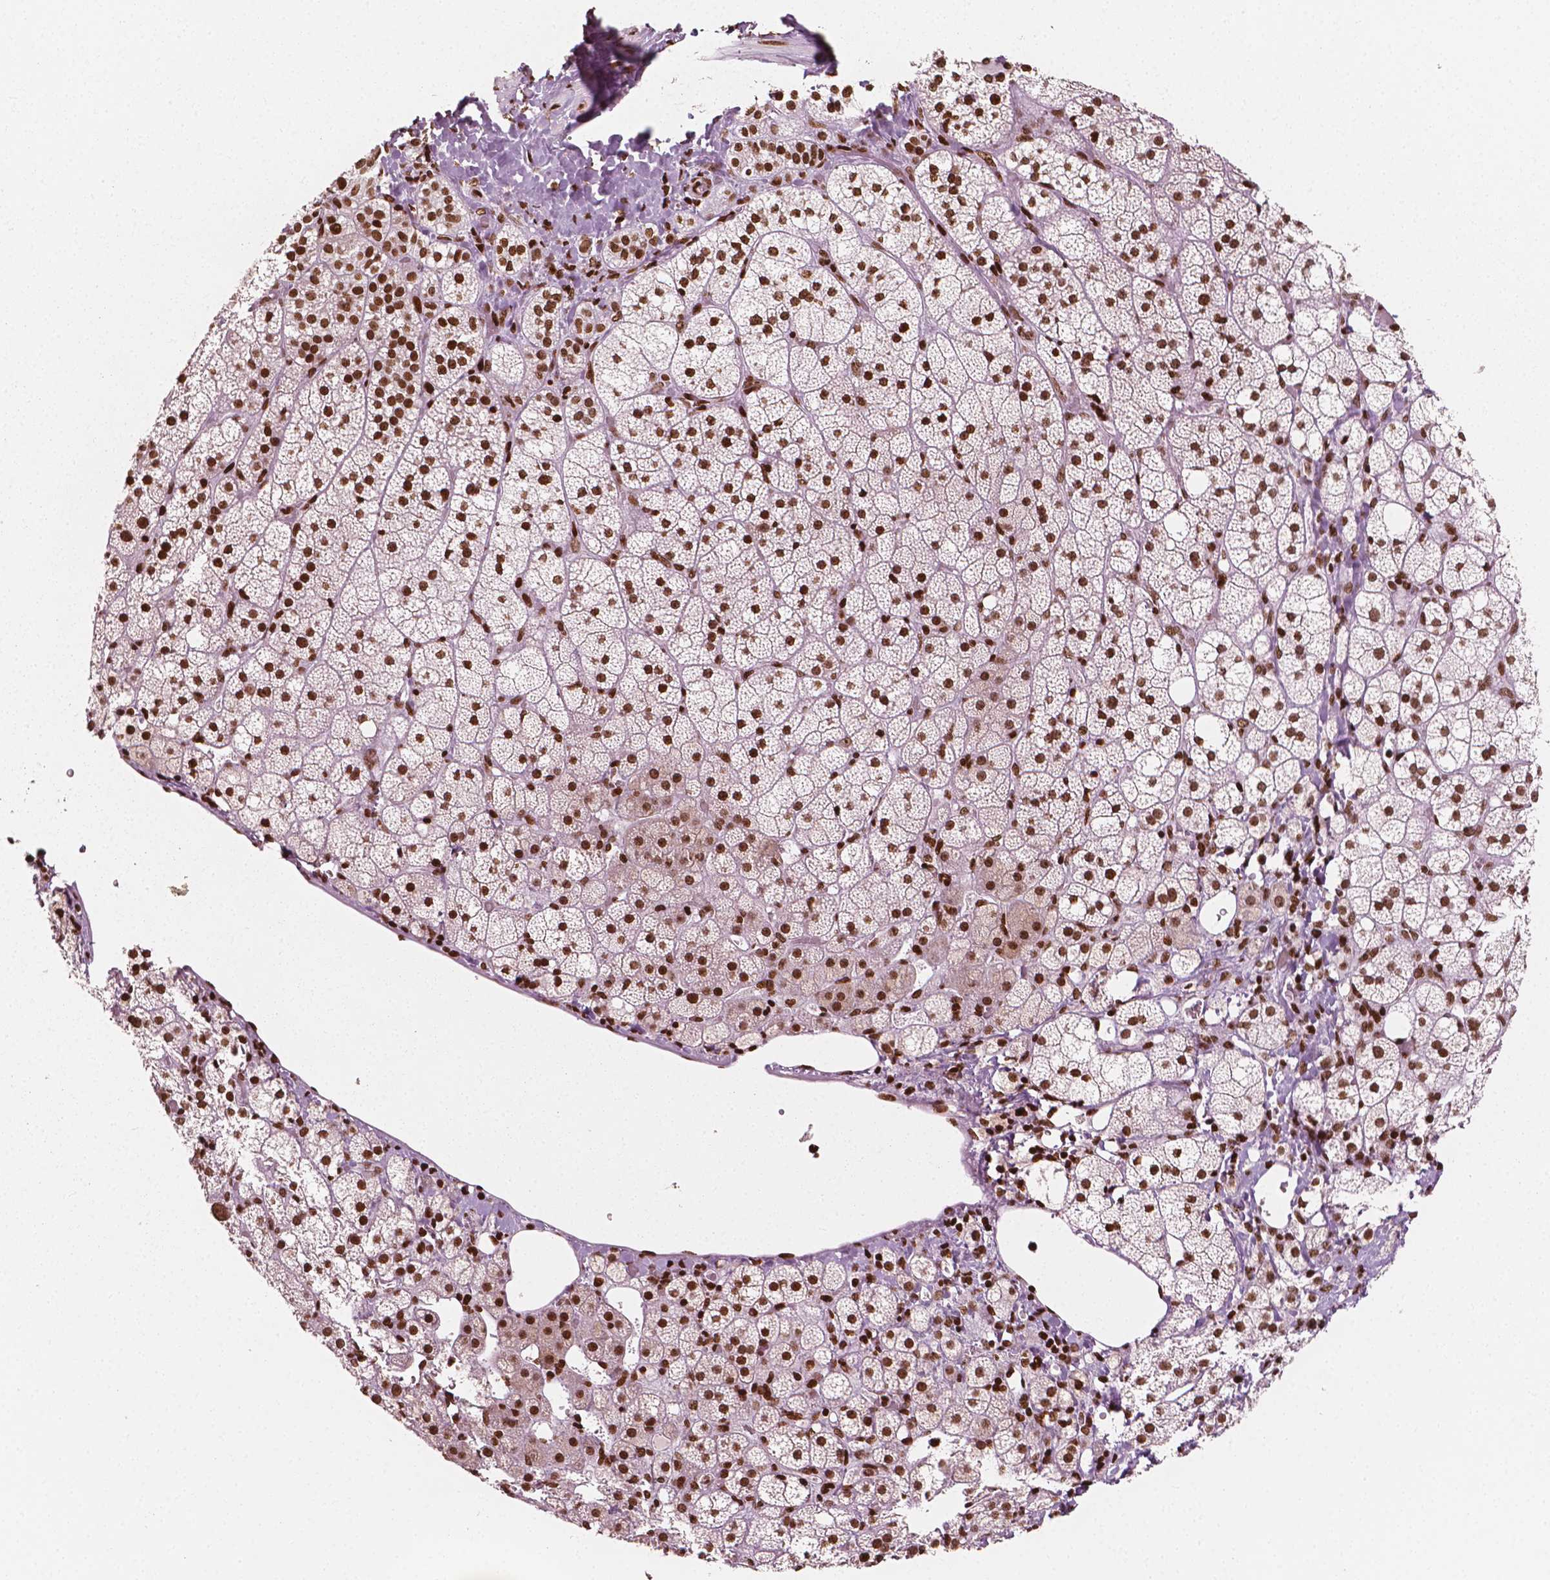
{"staining": {"intensity": "strong", "quantity": "25%-75%", "location": "nuclear"}, "tissue": "adrenal gland", "cell_type": "Glandular cells", "image_type": "normal", "snomed": [{"axis": "morphology", "description": "Normal tissue, NOS"}, {"axis": "topography", "description": "Adrenal gland"}], "caption": "Immunohistochemical staining of unremarkable adrenal gland shows 25%-75% levels of strong nuclear protein expression in about 25%-75% of glandular cells. Immunohistochemistry (ihc) stains the protein of interest in brown and the nuclei are stained blue.", "gene": "CTCF", "patient": {"sex": "male", "age": 53}}